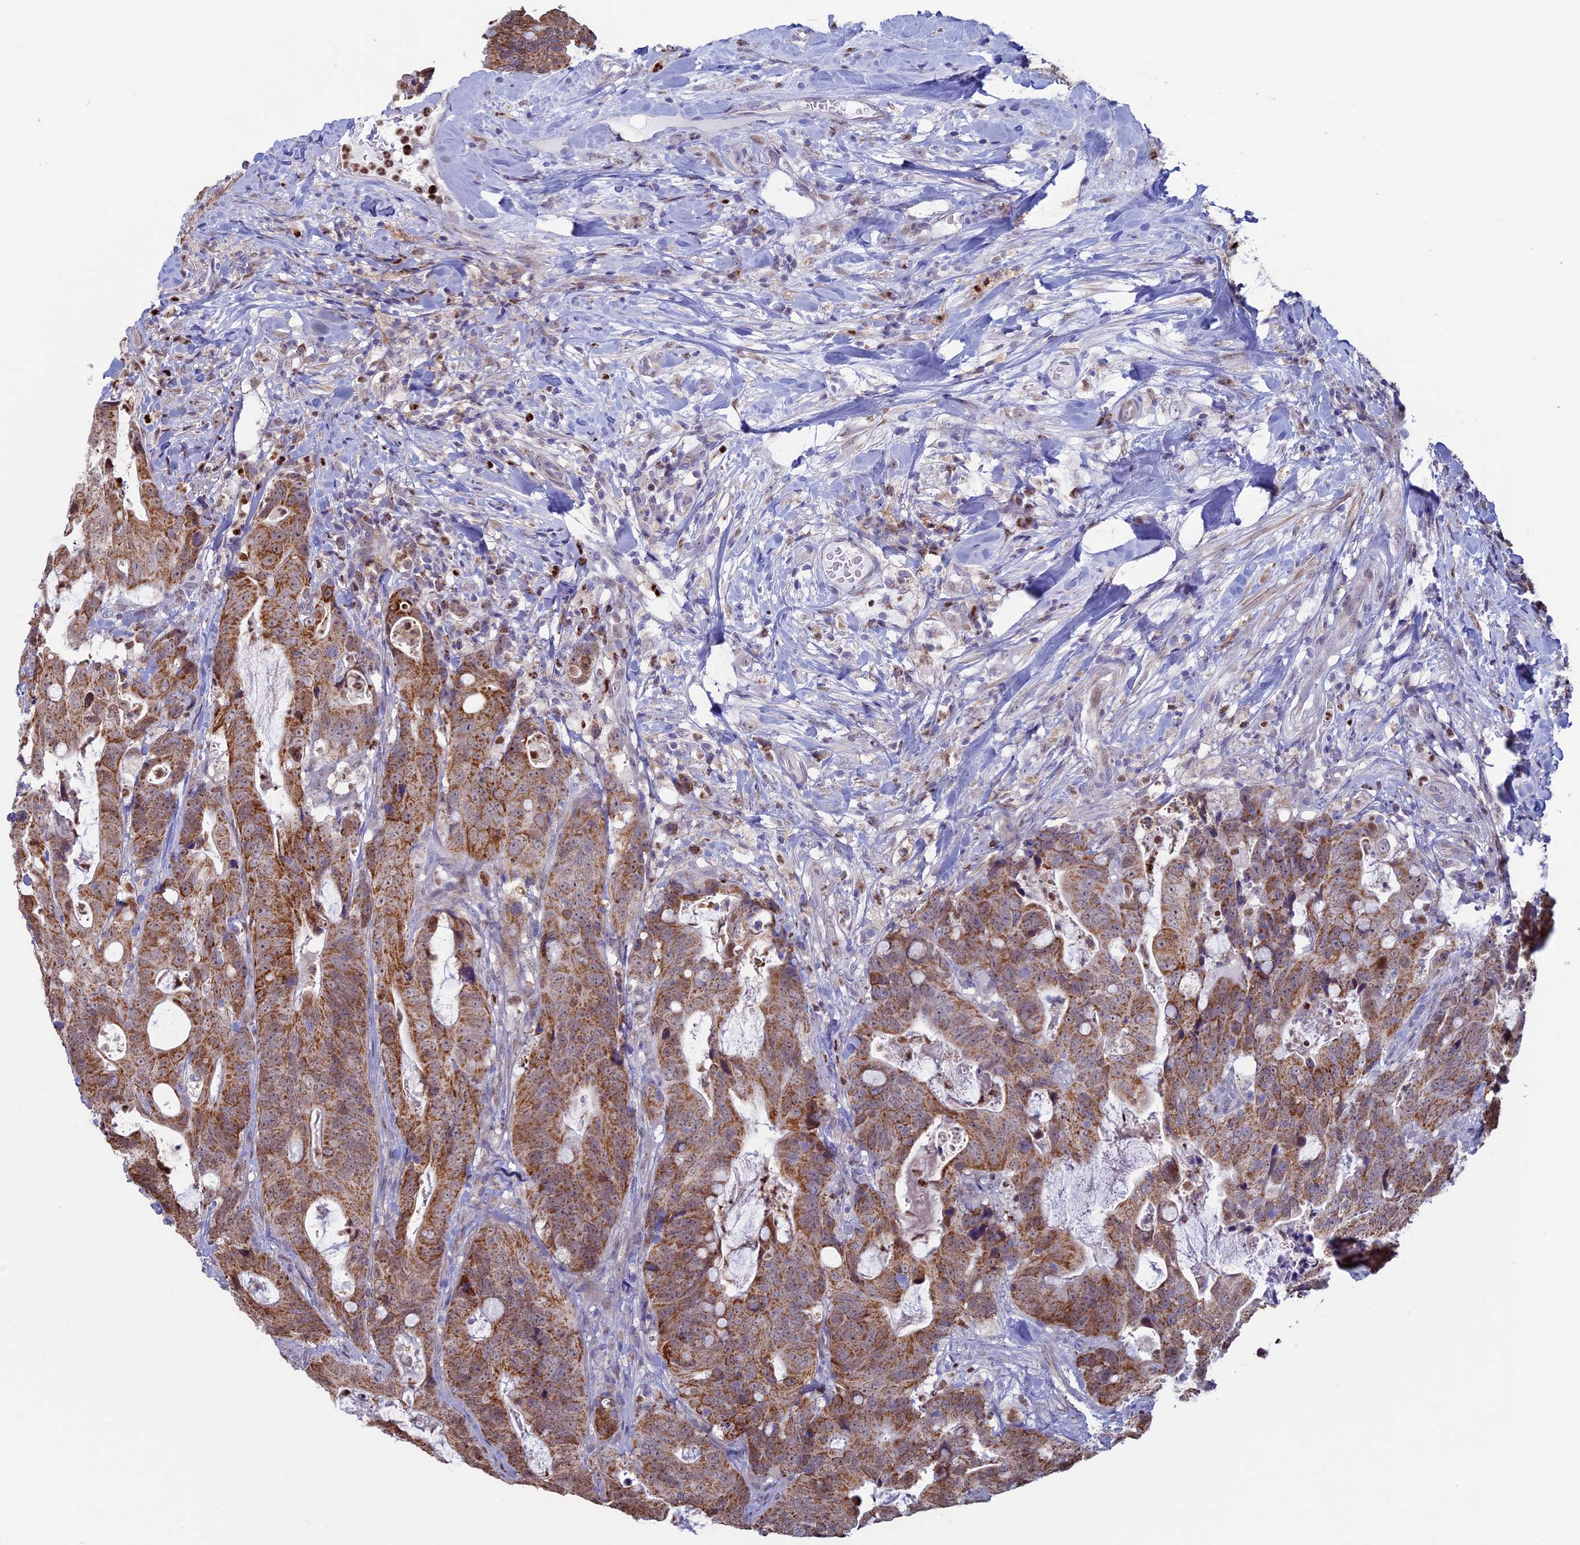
{"staining": {"intensity": "moderate", "quantity": ">75%", "location": "cytoplasmic/membranous"}, "tissue": "colorectal cancer", "cell_type": "Tumor cells", "image_type": "cancer", "snomed": [{"axis": "morphology", "description": "Adenocarcinoma, NOS"}, {"axis": "topography", "description": "Colon"}], "caption": "Approximately >75% of tumor cells in human colorectal cancer (adenocarcinoma) exhibit moderate cytoplasmic/membranous protein staining as visualized by brown immunohistochemical staining.", "gene": "ACSS1", "patient": {"sex": "female", "age": 82}}